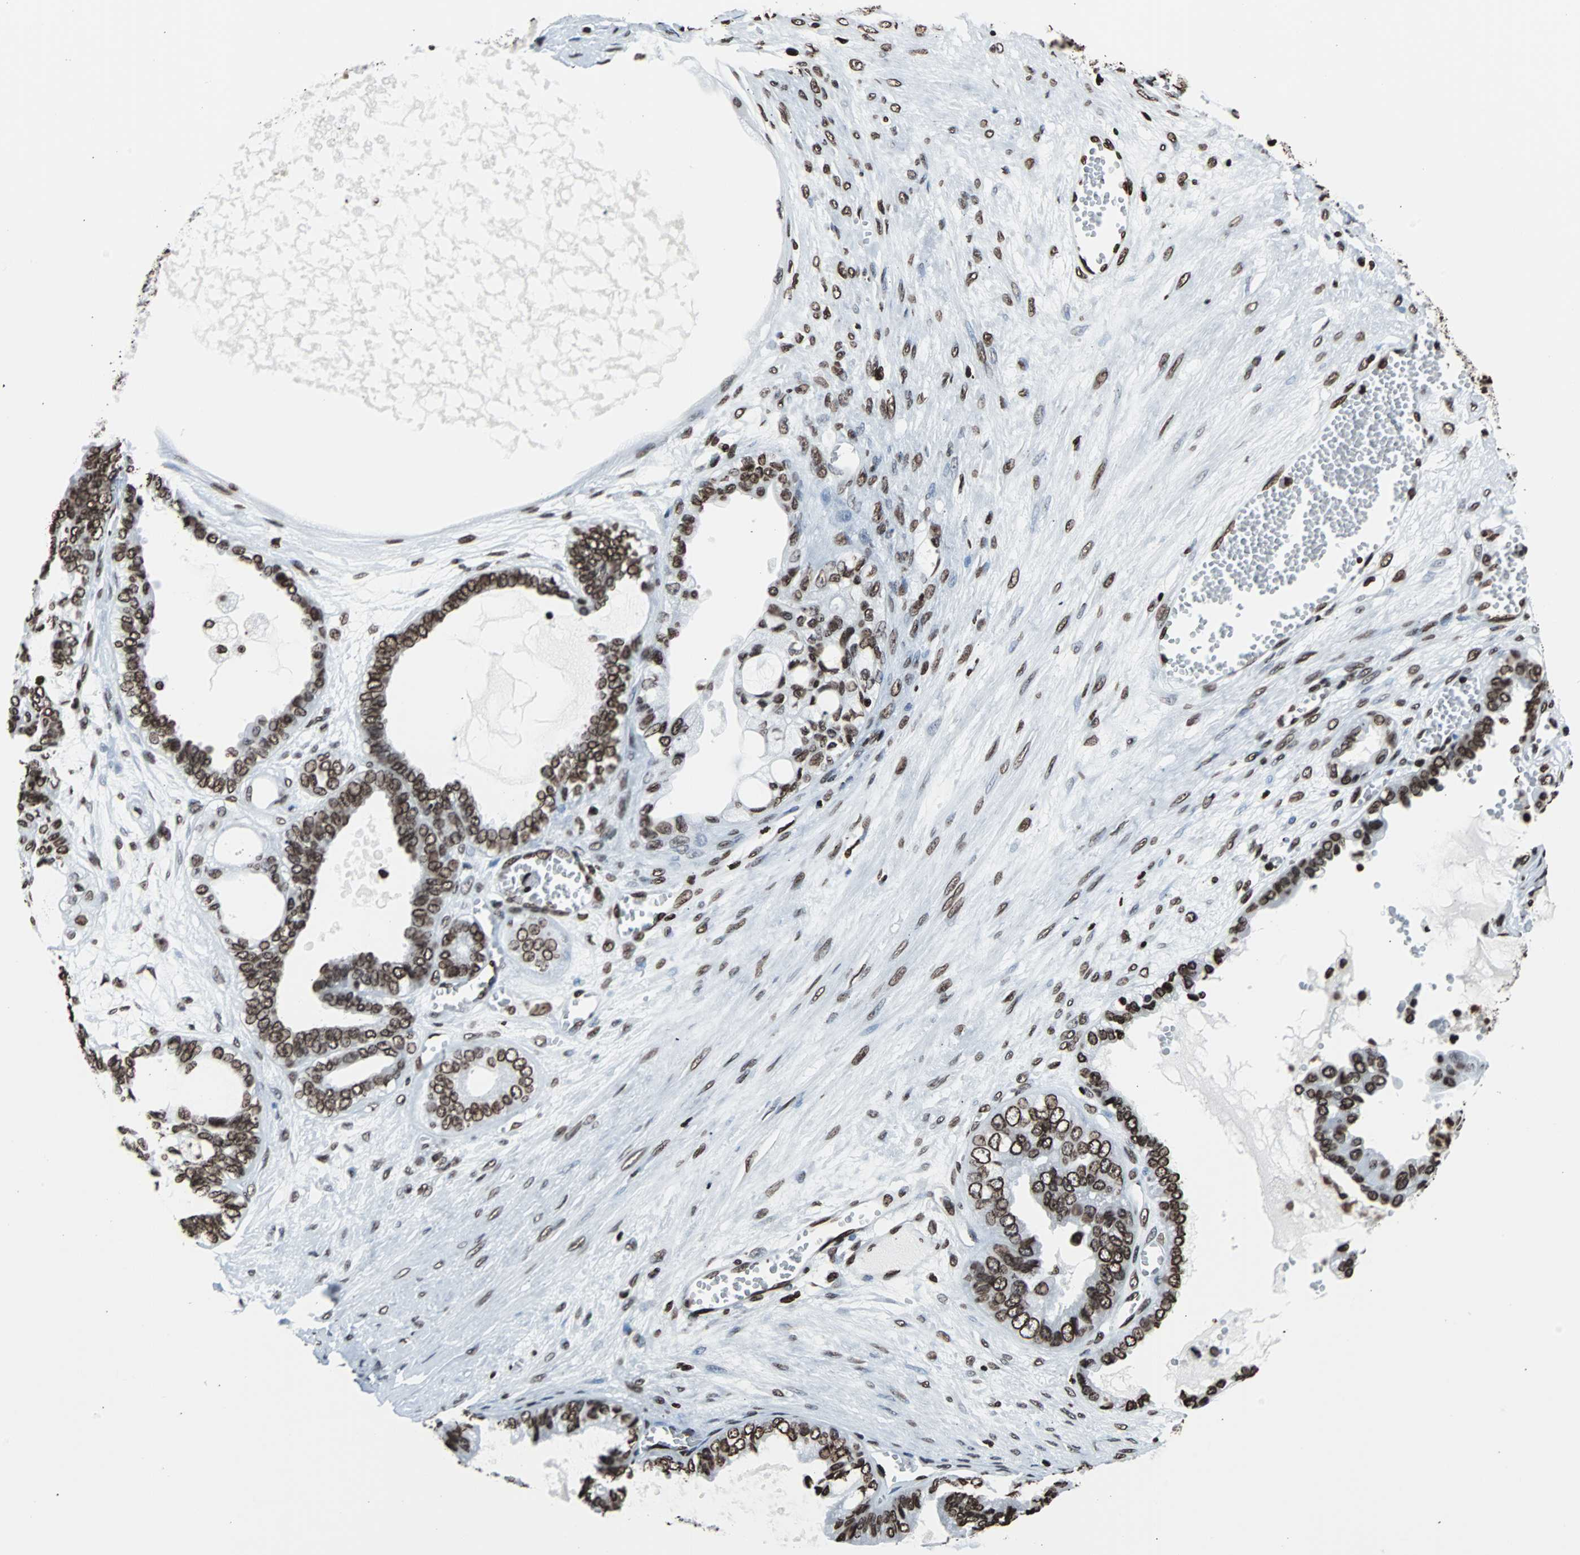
{"staining": {"intensity": "strong", "quantity": ">75%", "location": "nuclear"}, "tissue": "ovarian cancer", "cell_type": "Tumor cells", "image_type": "cancer", "snomed": [{"axis": "morphology", "description": "Carcinoma, NOS"}, {"axis": "morphology", "description": "Carcinoma, endometroid"}, {"axis": "topography", "description": "Ovary"}], "caption": "Human endometroid carcinoma (ovarian) stained for a protein (brown) demonstrates strong nuclear positive staining in about >75% of tumor cells.", "gene": "H2BC18", "patient": {"sex": "female", "age": 50}}